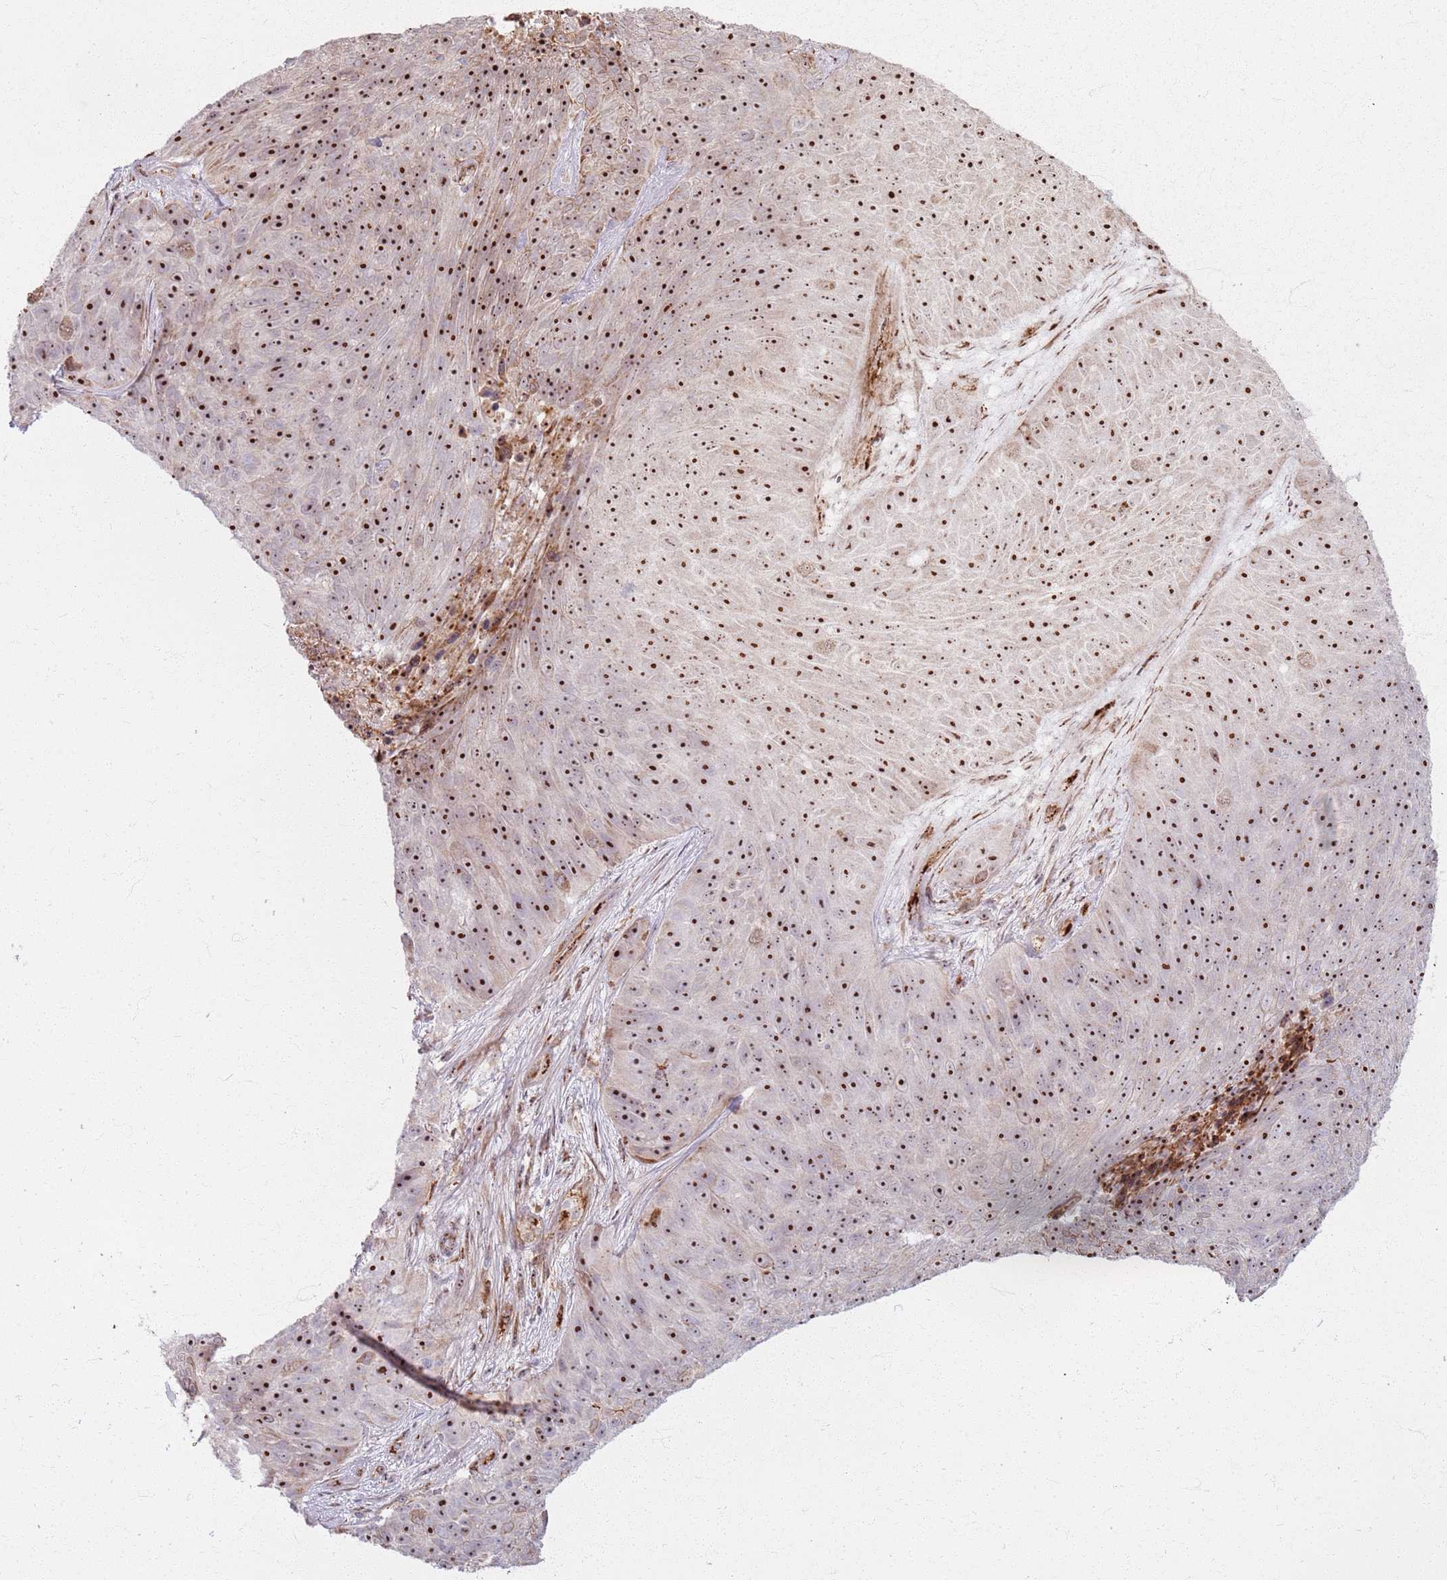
{"staining": {"intensity": "strong", "quantity": ">75%", "location": "nuclear"}, "tissue": "skin cancer", "cell_type": "Tumor cells", "image_type": "cancer", "snomed": [{"axis": "morphology", "description": "Squamous cell carcinoma, NOS"}, {"axis": "topography", "description": "Skin"}], "caption": "Immunohistochemical staining of human skin squamous cell carcinoma demonstrates strong nuclear protein positivity in approximately >75% of tumor cells.", "gene": "KRI1", "patient": {"sex": "female", "age": 87}}